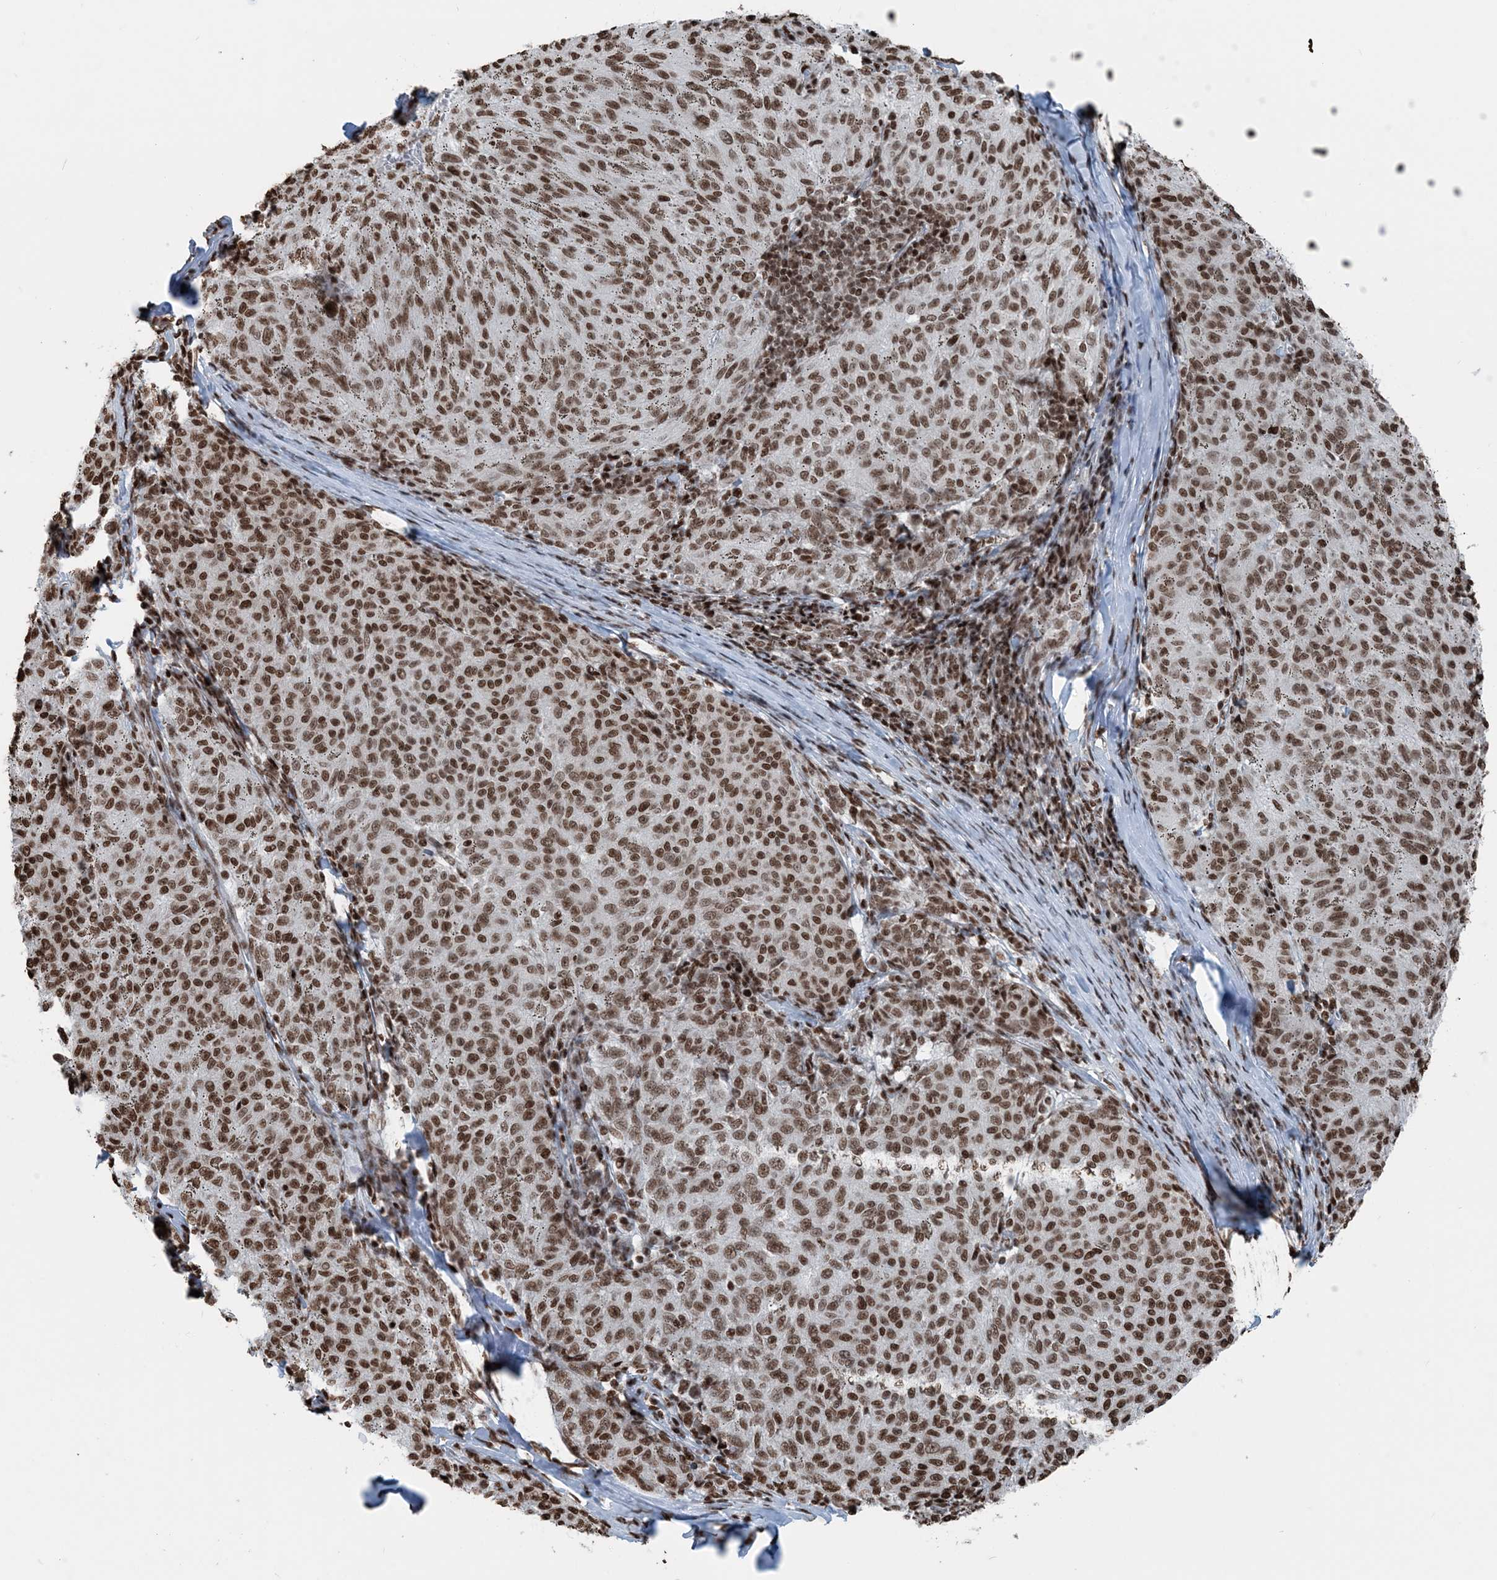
{"staining": {"intensity": "moderate", "quantity": ">75%", "location": "nuclear"}, "tissue": "melanoma", "cell_type": "Tumor cells", "image_type": "cancer", "snomed": [{"axis": "morphology", "description": "Malignant melanoma, NOS"}, {"axis": "topography", "description": "Skin"}], "caption": "There is medium levels of moderate nuclear expression in tumor cells of malignant melanoma, as demonstrated by immunohistochemical staining (brown color).", "gene": "H3-3B", "patient": {"sex": "female", "age": 72}}